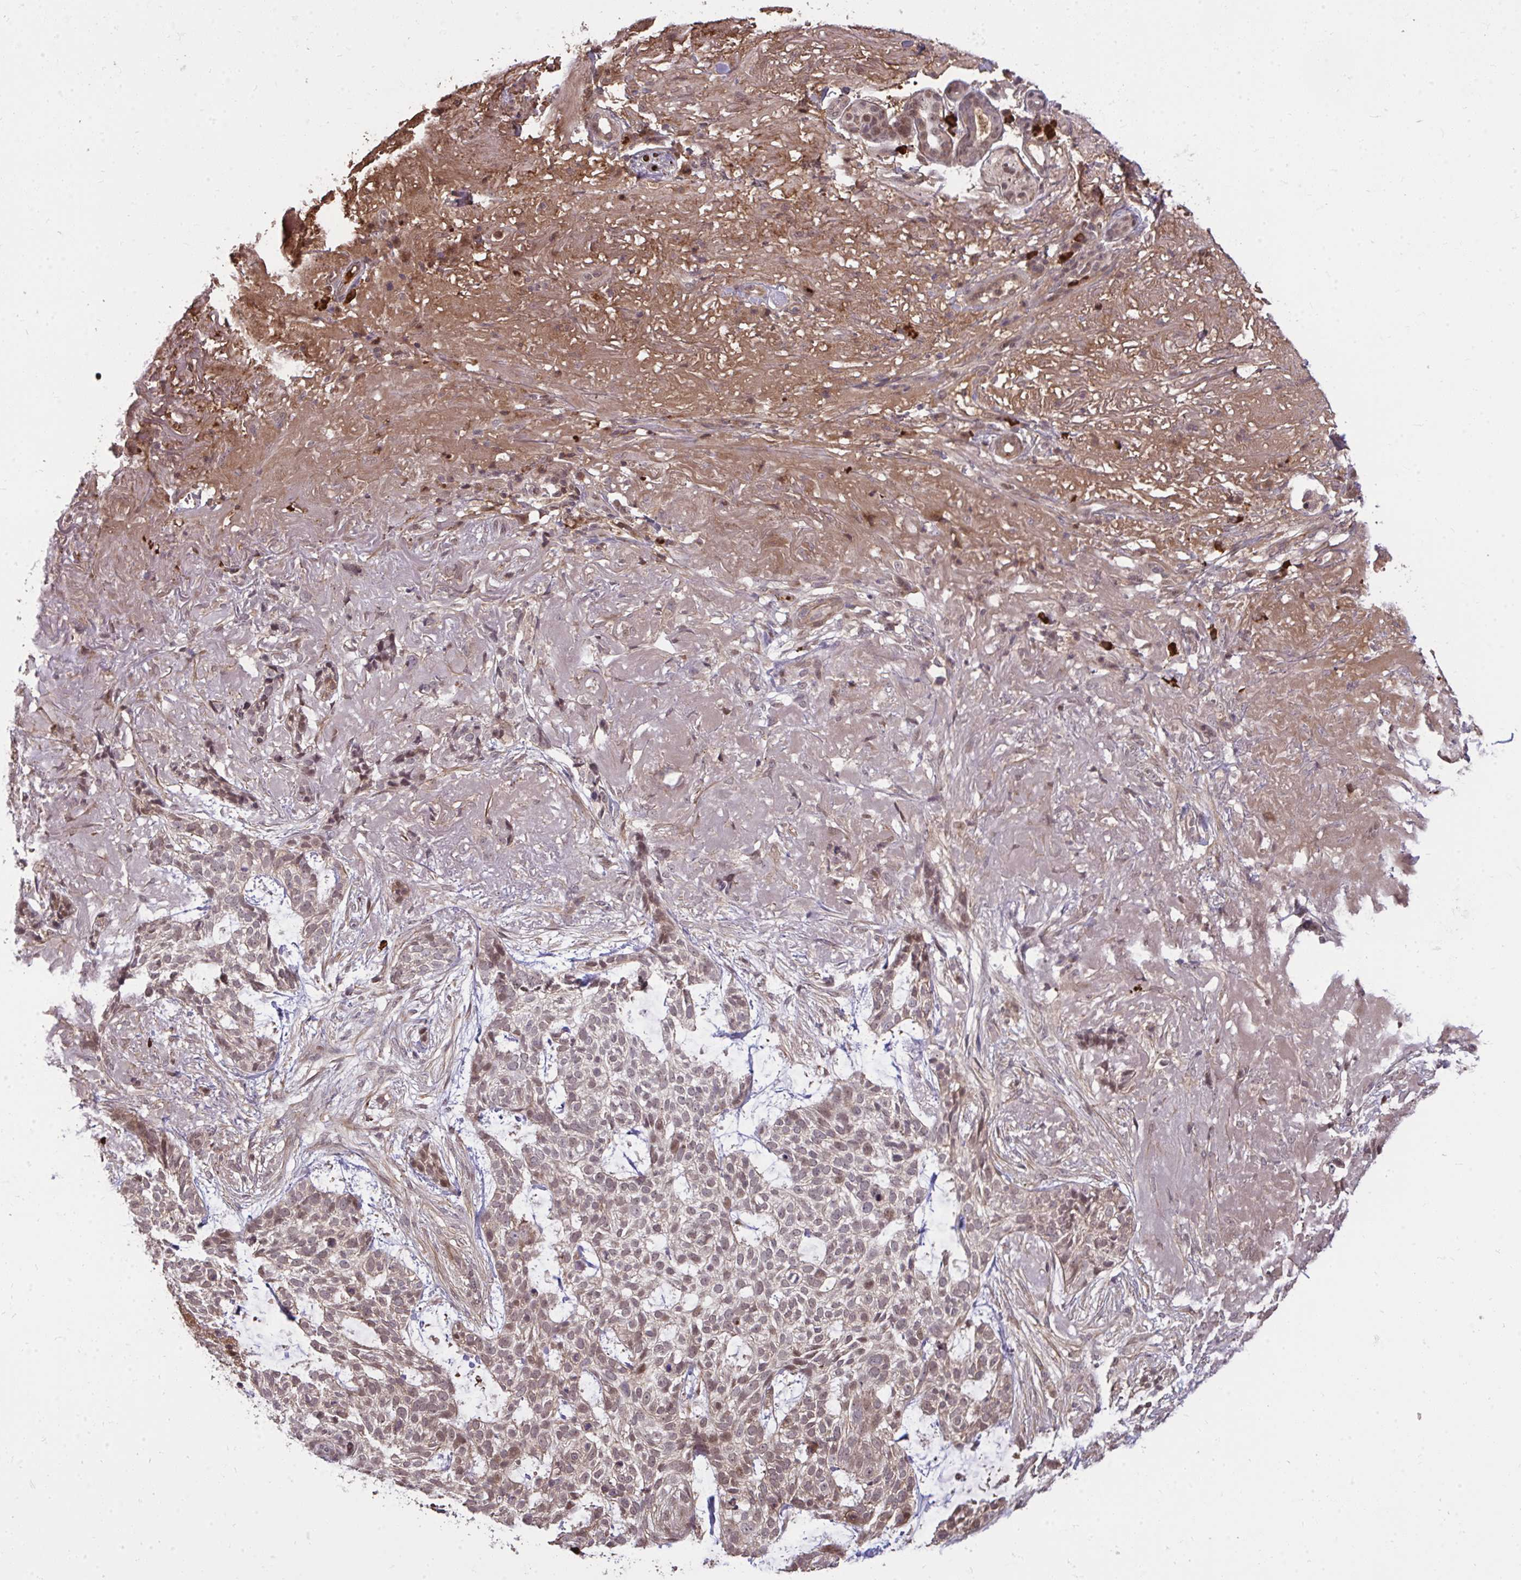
{"staining": {"intensity": "moderate", "quantity": ">75%", "location": "cytoplasmic/membranous,nuclear"}, "tissue": "skin cancer", "cell_type": "Tumor cells", "image_type": "cancer", "snomed": [{"axis": "morphology", "description": "Basal cell carcinoma"}, {"axis": "topography", "description": "Skin"}, {"axis": "topography", "description": "Skin of face"}], "caption": "Skin basal cell carcinoma was stained to show a protein in brown. There is medium levels of moderate cytoplasmic/membranous and nuclear positivity in approximately >75% of tumor cells.", "gene": "ZSCAN9", "patient": {"sex": "female", "age": 80}}